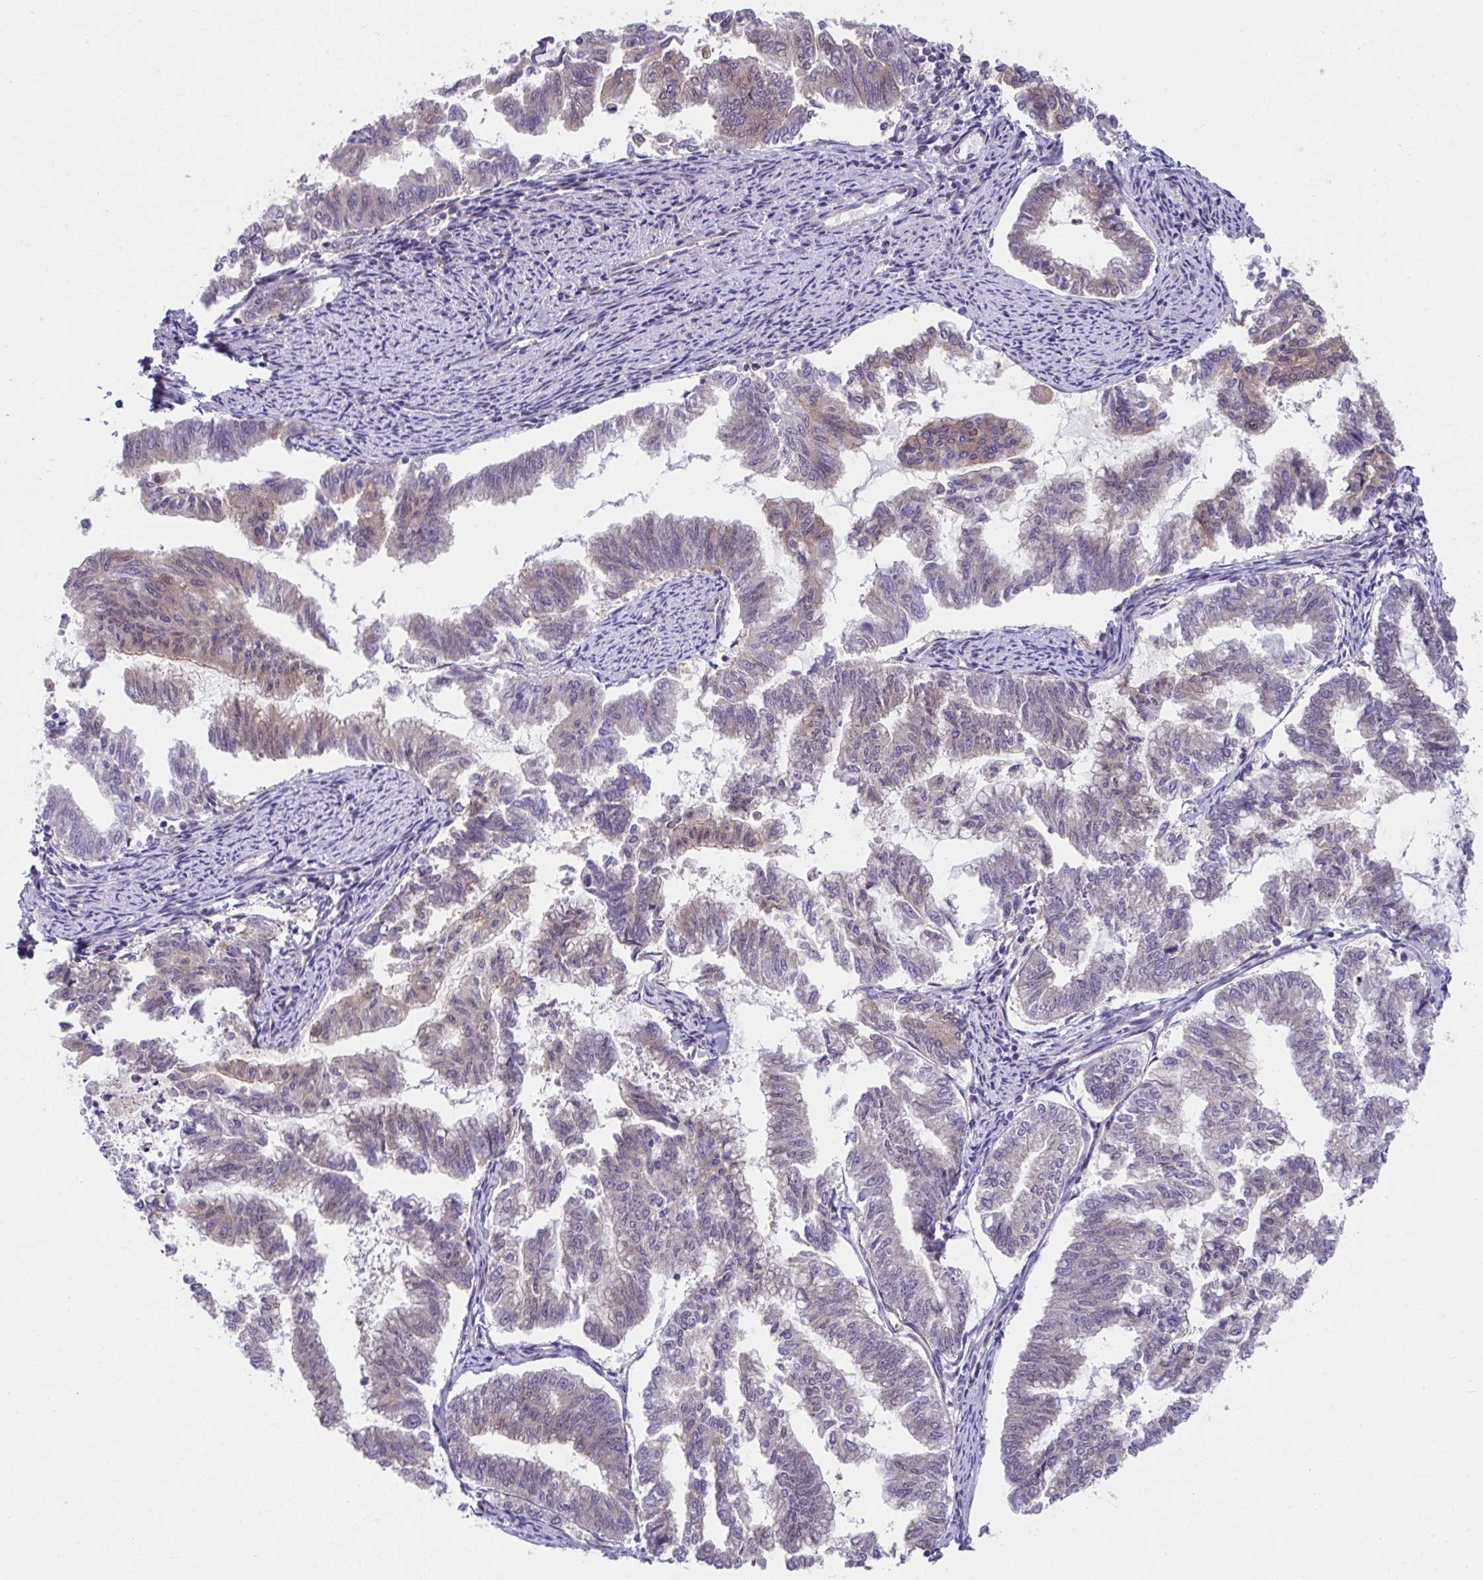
{"staining": {"intensity": "weak", "quantity": "<25%", "location": "cytoplasmic/membranous"}, "tissue": "endometrial cancer", "cell_type": "Tumor cells", "image_type": "cancer", "snomed": [{"axis": "morphology", "description": "Adenocarcinoma, NOS"}, {"axis": "topography", "description": "Endometrium"}], "caption": "Immunohistochemistry image of neoplastic tissue: human endometrial cancer (adenocarcinoma) stained with DAB reveals no significant protein staining in tumor cells.", "gene": "PCDHB7", "patient": {"sex": "female", "age": 79}}